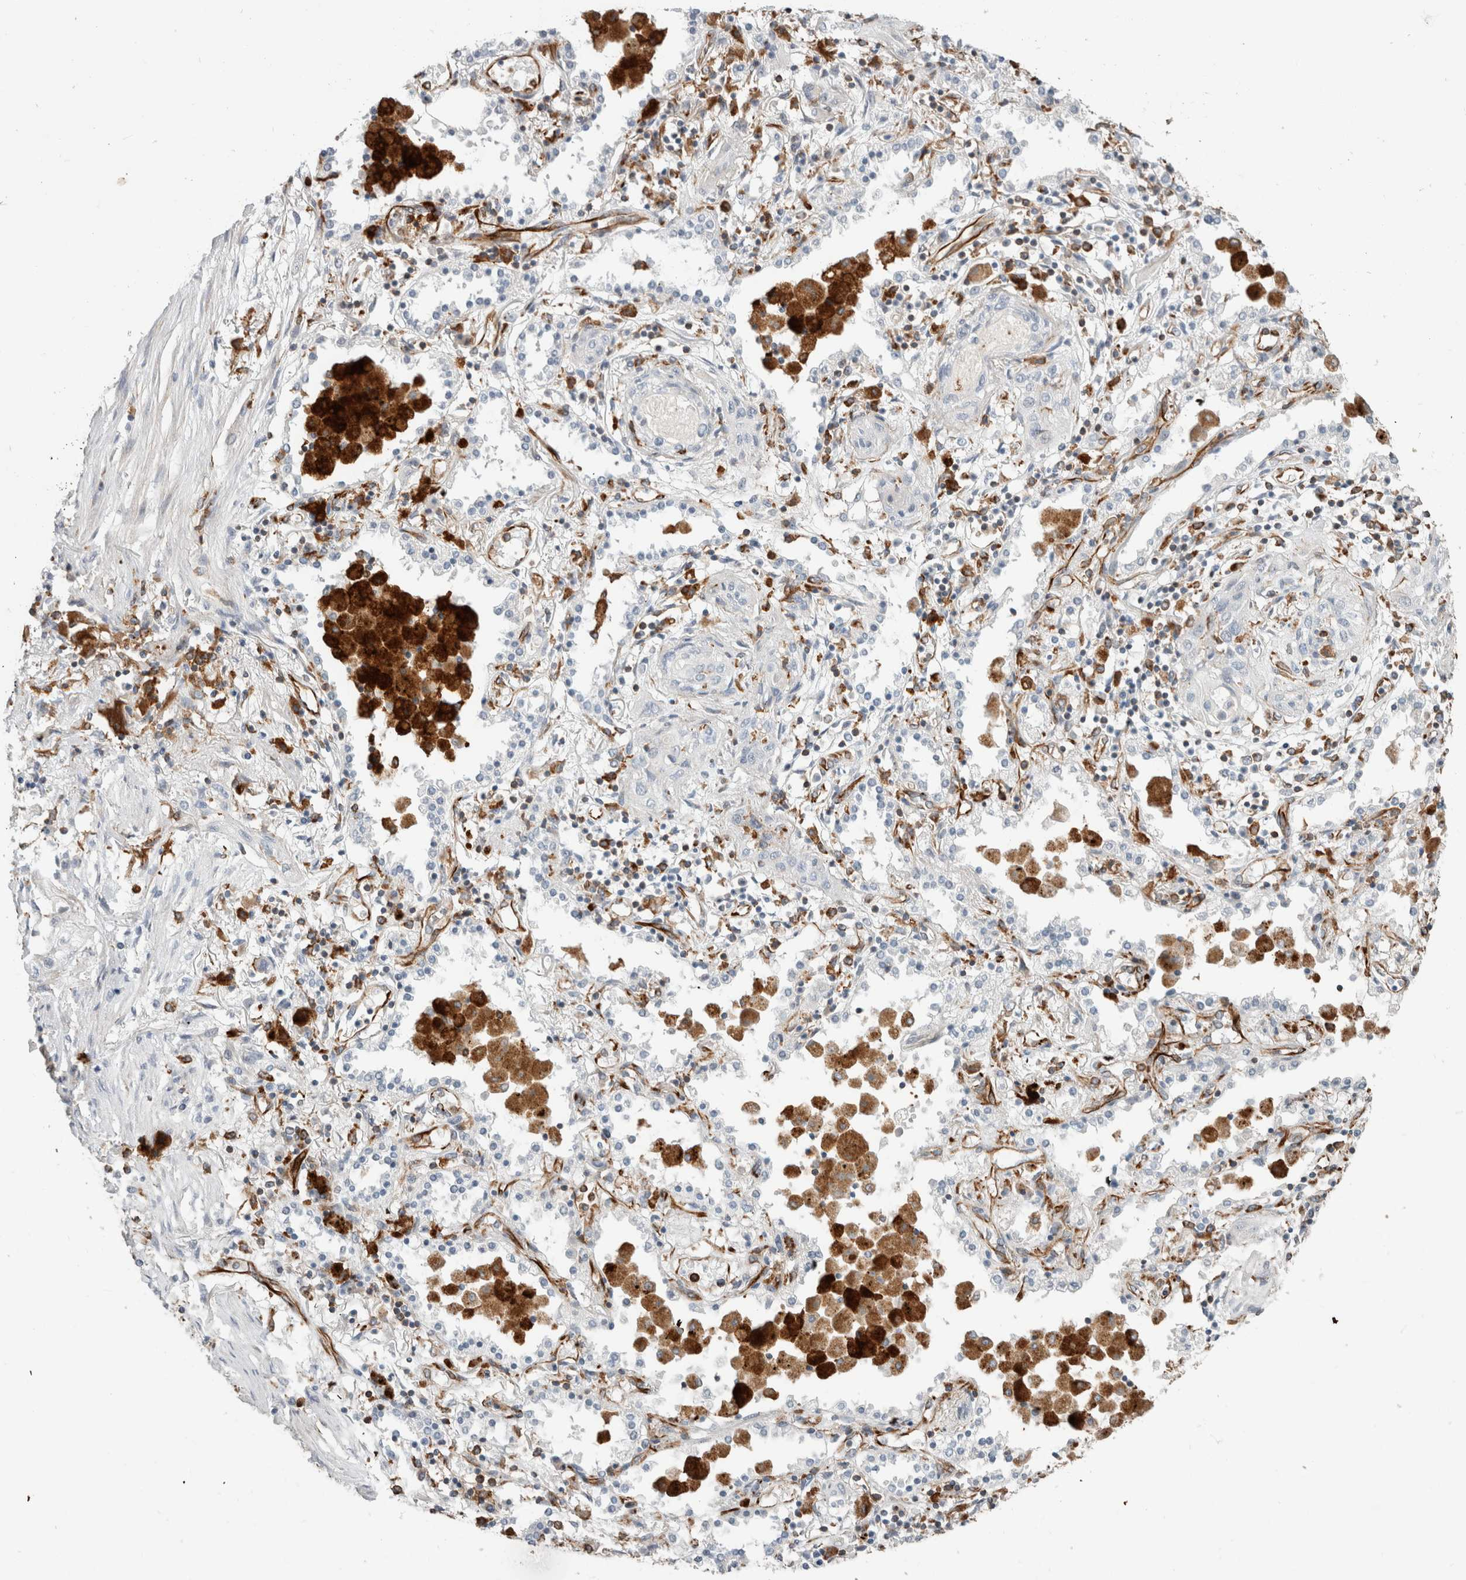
{"staining": {"intensity": "negative", "quantity": "none", "location": "none"}, "tissue": "lung cancer", "cell_type": "Tumor cells", "image_type": "cancer", "snomed": [{"axis": "morphology", "description": "Squamous cell carcinoma, NOS"}, {"axis": "topography", "description": "Lung"}], "caption": "The histopathology image demonstrates no staining of tumor cells in lung cancer.", "gene": "LY86", "patient": {"sex": "female", "age": 47}}